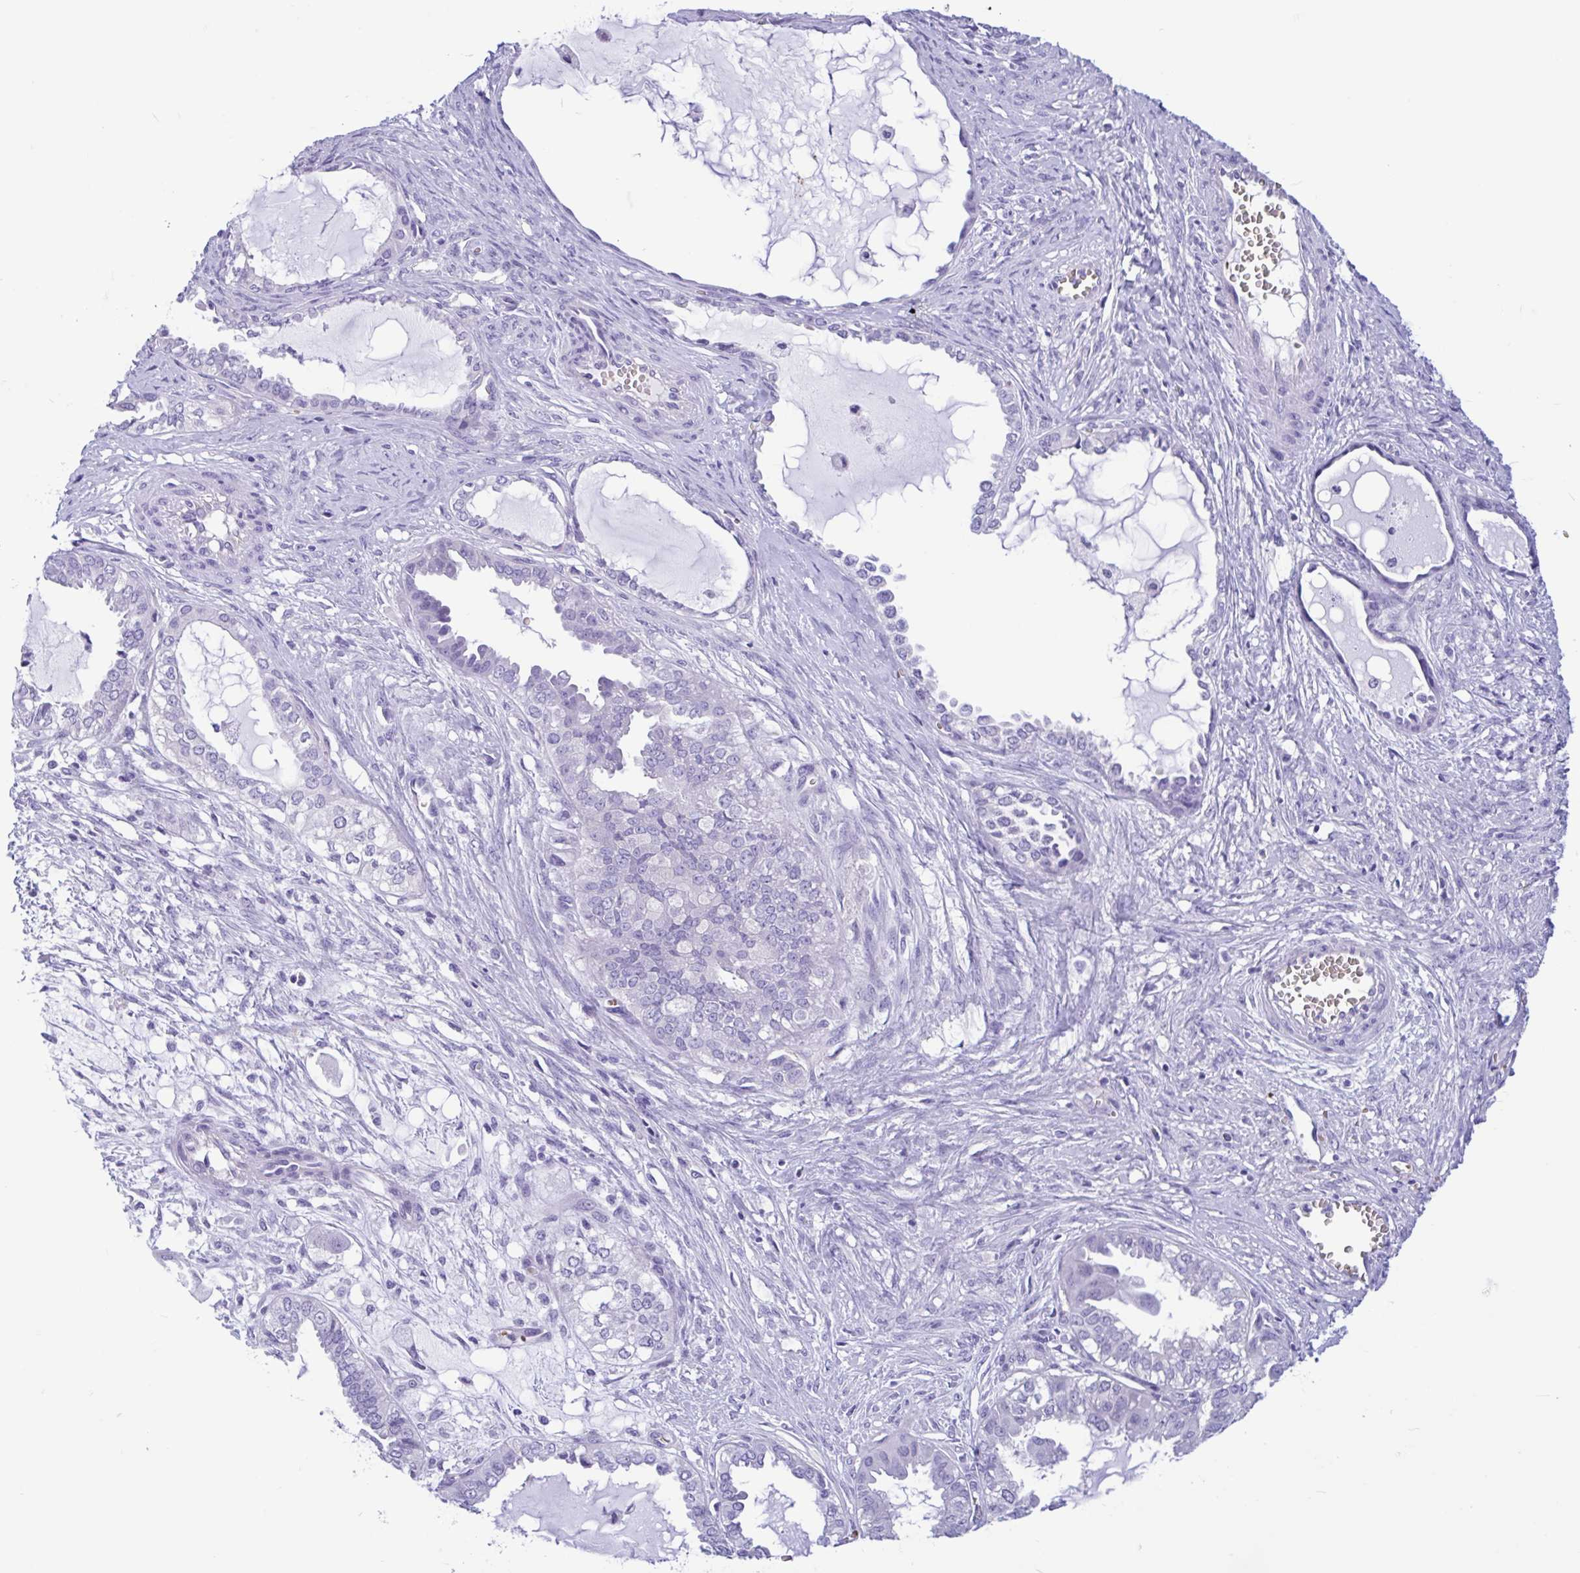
{"staining": {"intensity": "negative", "quantity": "none", "location": "none"}, "tissue": "ovarian cancer", "cell_type": "Tumor cells", "image_type": "cancer", "snomed": [{"axis": "morphology", "description": "Carcinoma, NOS"}, {"axis": "morphology", "description": "Carcinoma, endometroid"}, {"axis": "topography", "description": "Ovary"}], "caption": "Tumor cells show no significant protein positivity in carcinoma (ovarian).", "gene": "TMEM79", "patient": {"sex": "female", "age": 50}}